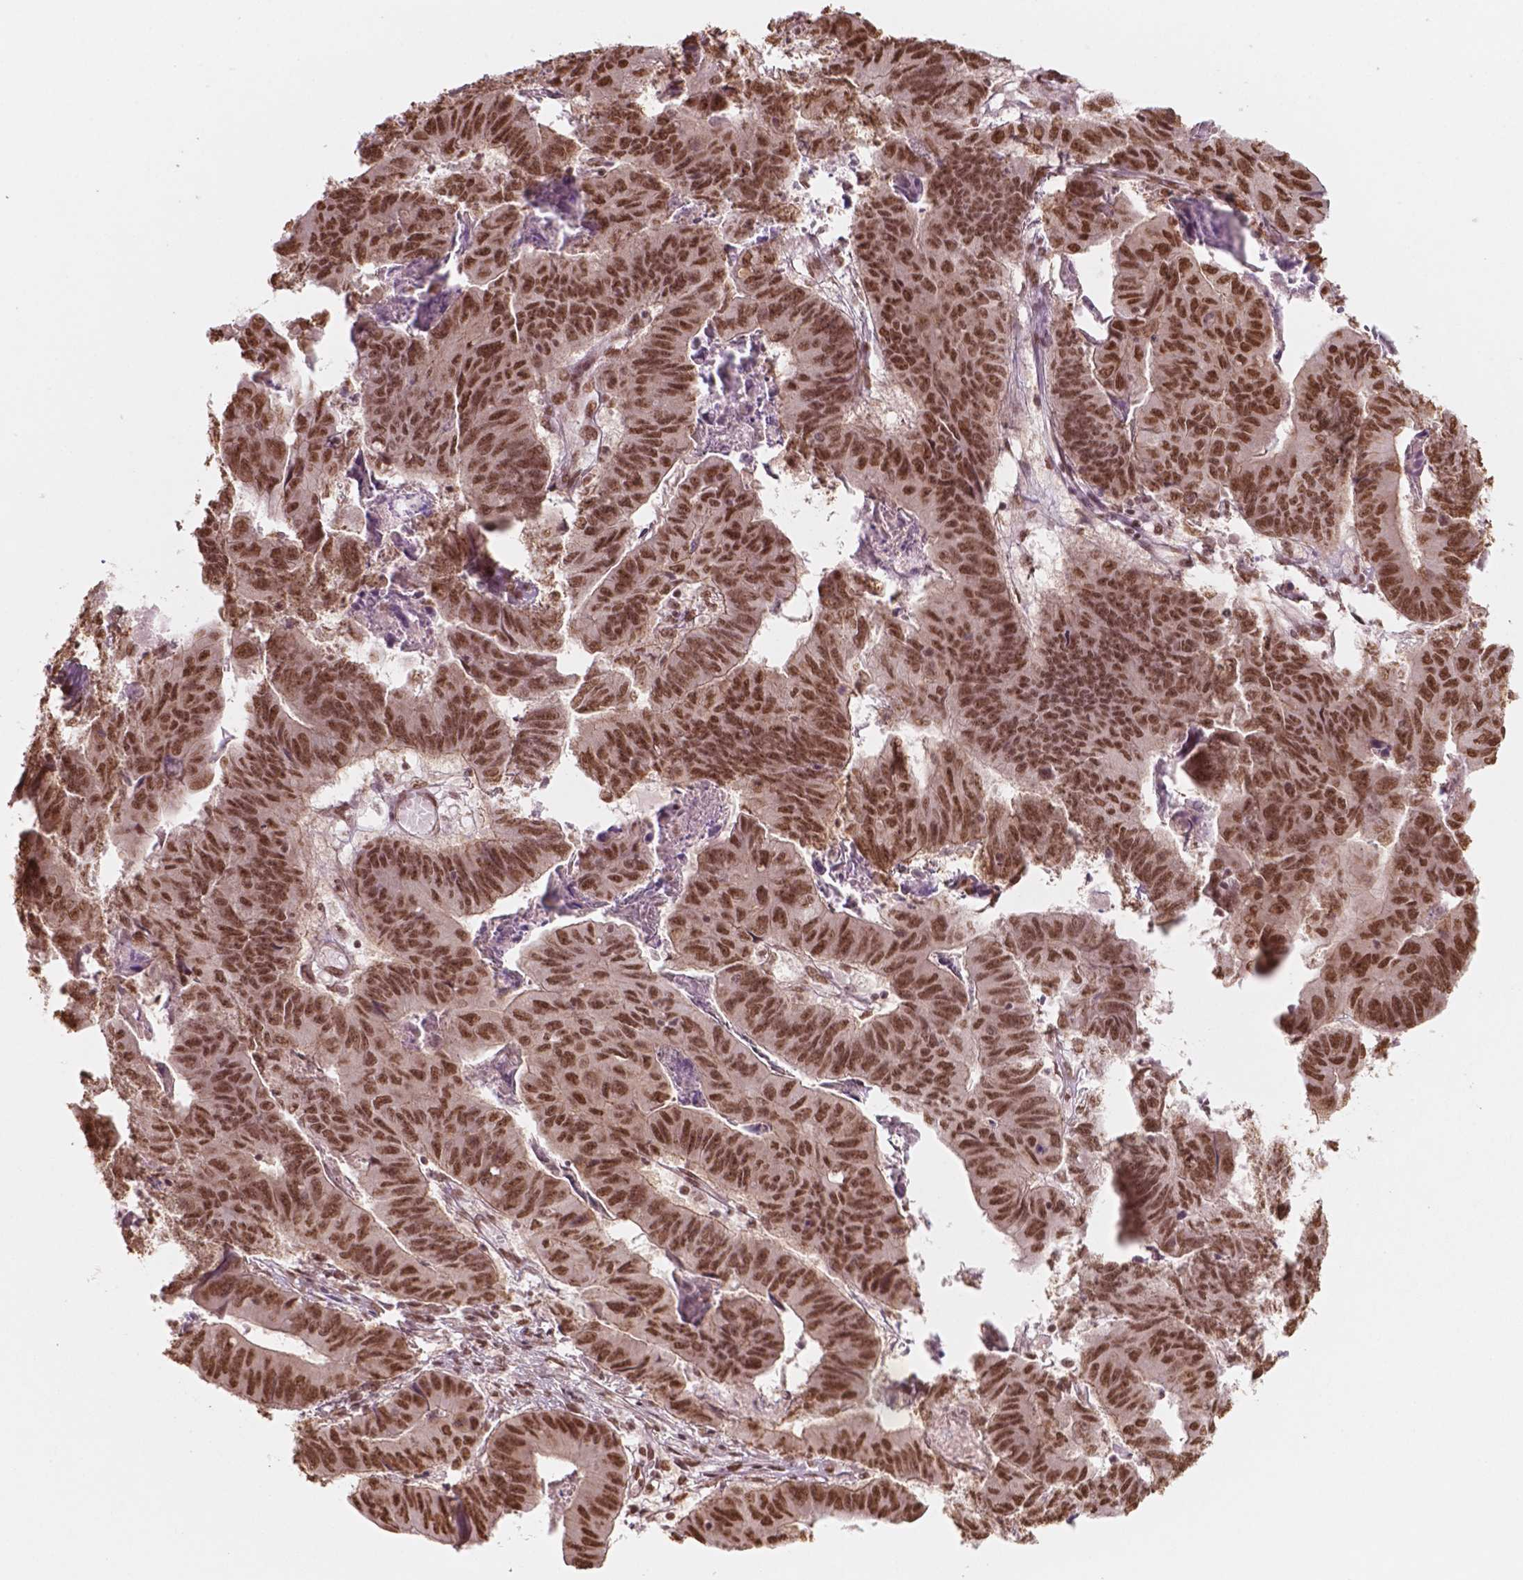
{"staining": {"intensity": "strong", "quantity": ">75%", "location": "nuclear"}, "tissue": "stomach cancer", "cell_type": "Tumor cells", "image_type": "cancer", "snomed": [{"axis": "morphology", "description": "Adenocarcinoma, NOS"}, {"axis": "topography", "description": "Stomach, lower"}], "caption": "The image demonstrates staining of stomach cancer (adenocarcinoma), revealing strong nuclear protein positivity (brown color) within tumor cells.", "gene": "GTF3C5", "patient": {"sex": "male", "age": 77}}